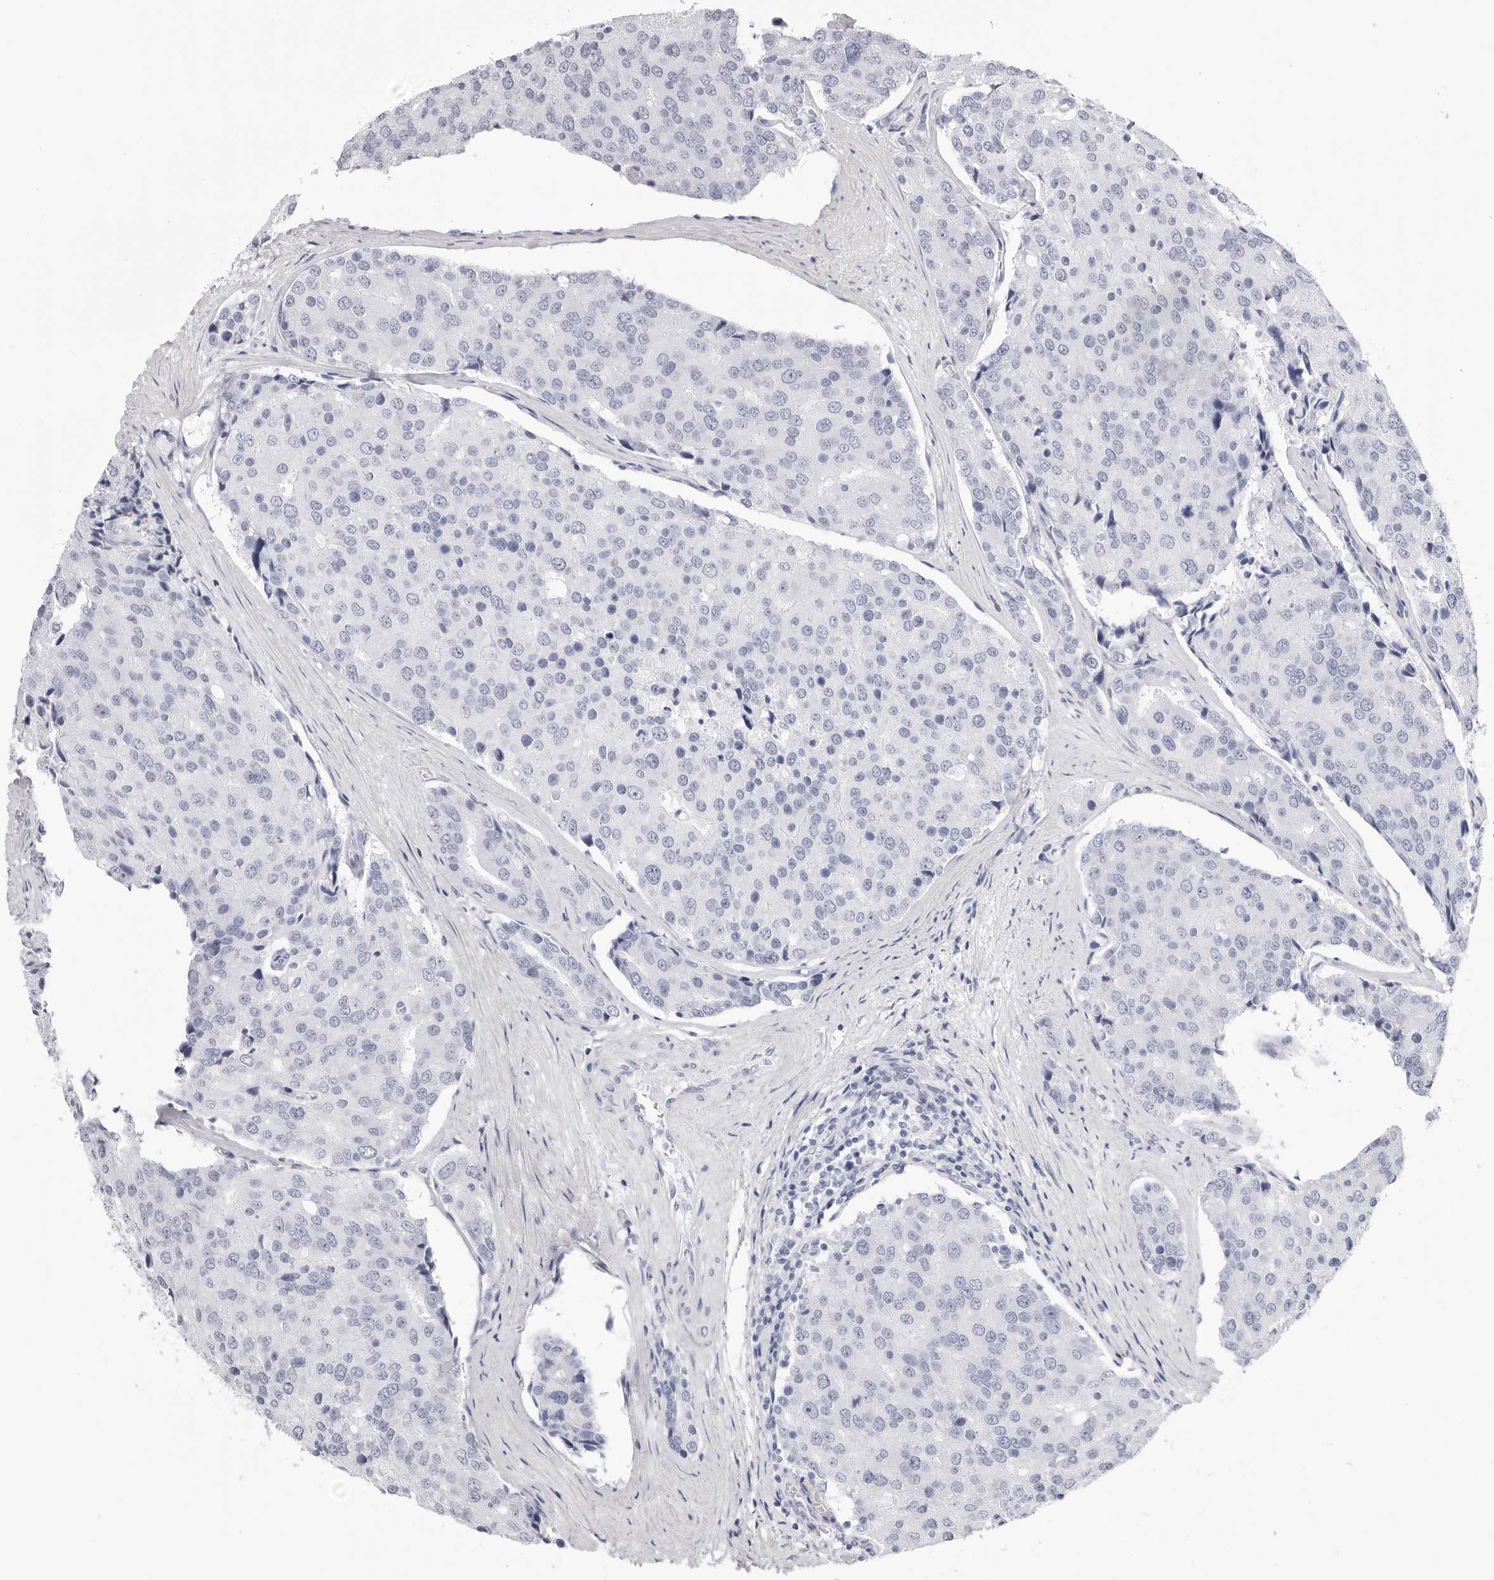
{"staining": {"intensity": "negative", "quantity": "none", "location": "none"}, "tissue": "prostate cancer", "cell_type": "Tumor cells", "image_type": "cancer", "snomed": [{"axis": "morphology", "description": "Adenocarcinoma, High grade"}, {"axis": "topography", "description": "Prostate"}], "caption": "This is an IHC micrograph of prostate cancer. There is no positivity in tumor cells.", "gene": "TSSK1B", "patient": {"sex": "male", "age": 50}}